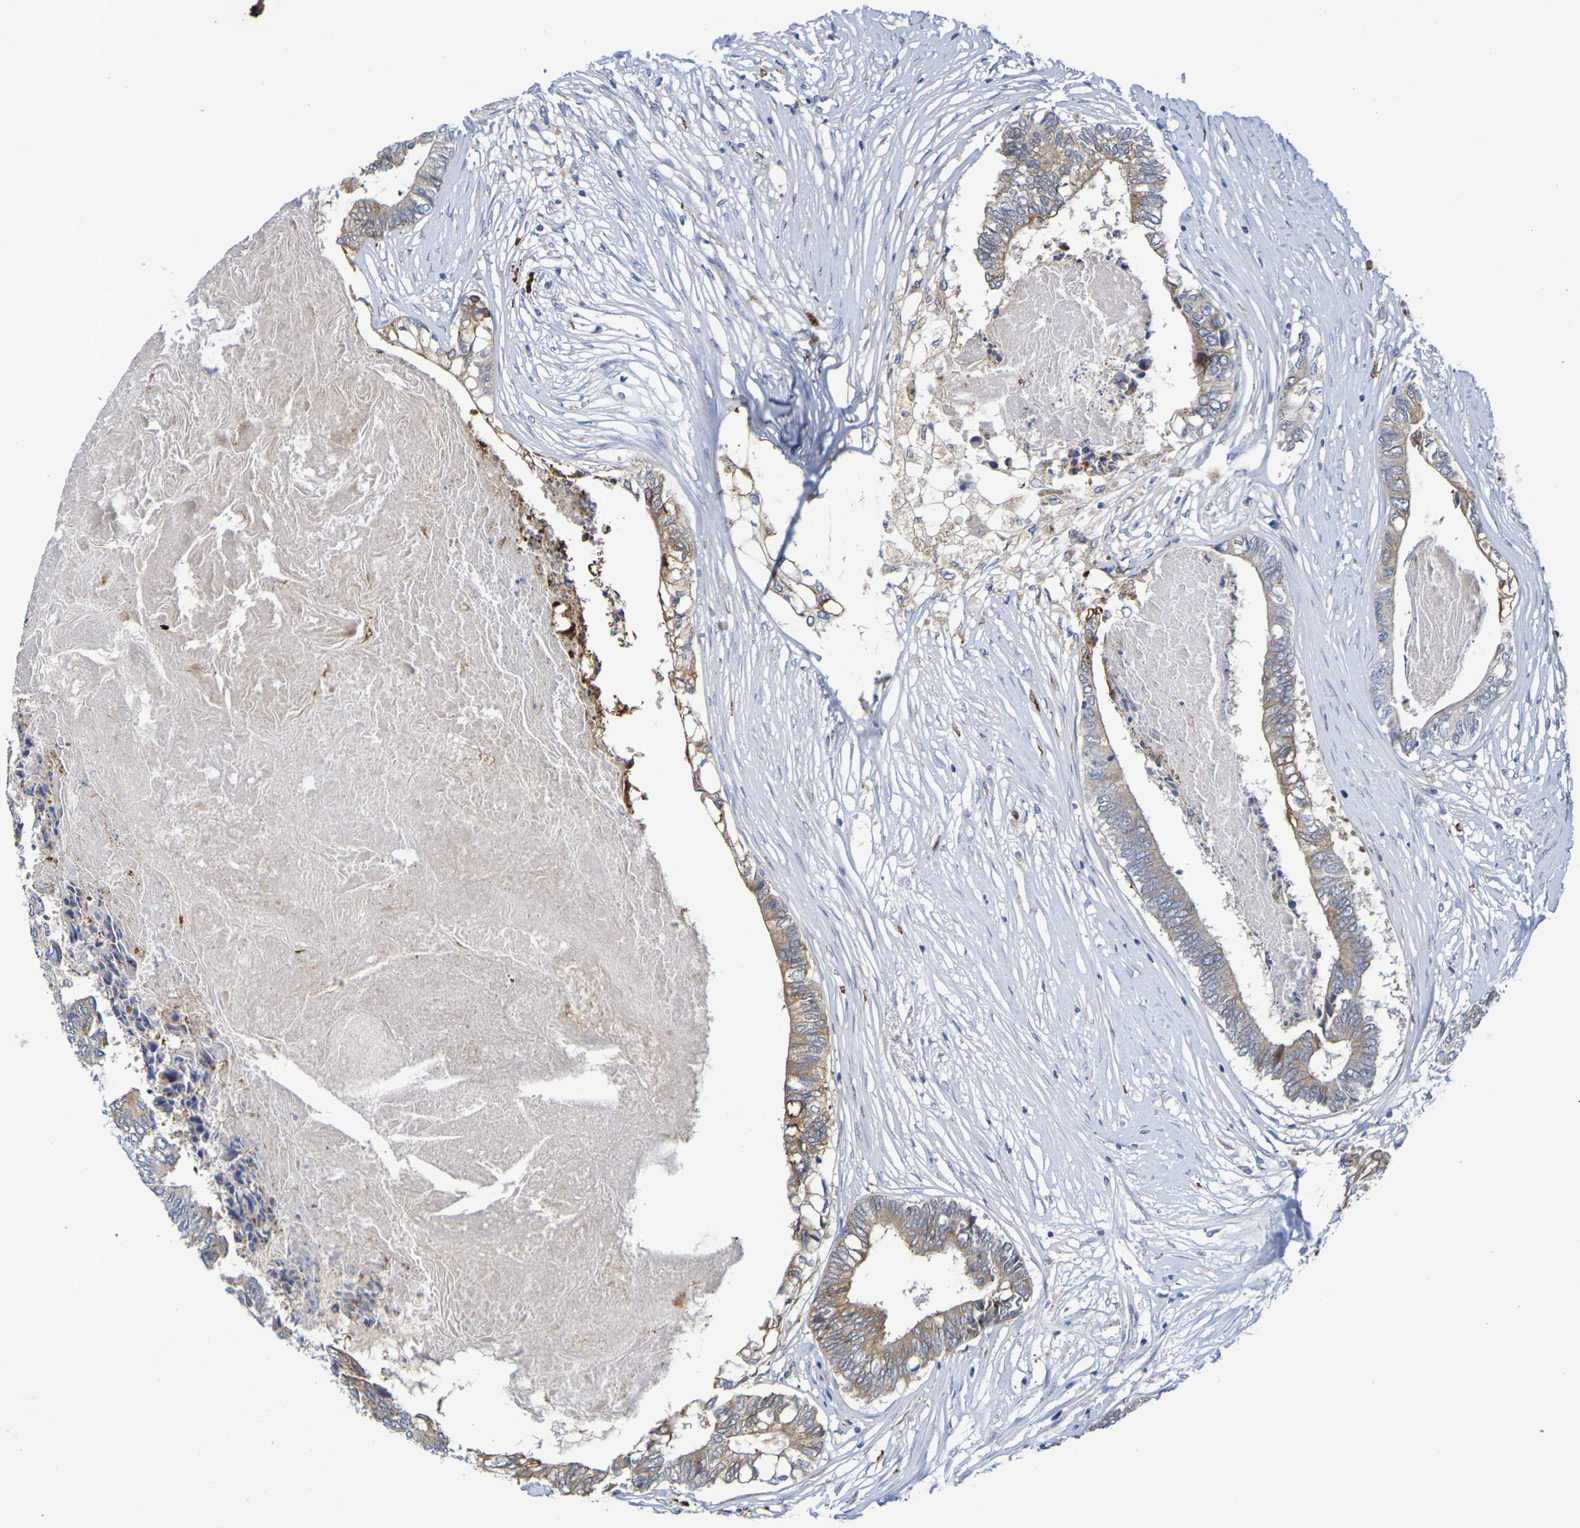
{"staining": {"intensity": "moderate", "quantity": "25%-75%", "location": "cytoplasmic/membranous"}, "tissue": "colorectal cancer", "cell_type": "Tumor cells", "image_type": "cancer", "snomed": [{"axis": "morphology", "description": "Adenocarcinoma, NOS"}, {"axis": "topography", "description": "Rectum"}], "caption": "This is an image of IHC staining of adenocarcinoma (colorectal), which shows moderate staining in the cytoplasmic/membranous of tumor cells.", "gene": "SDC4", "patient": {"sex": "male", "age": 63}}